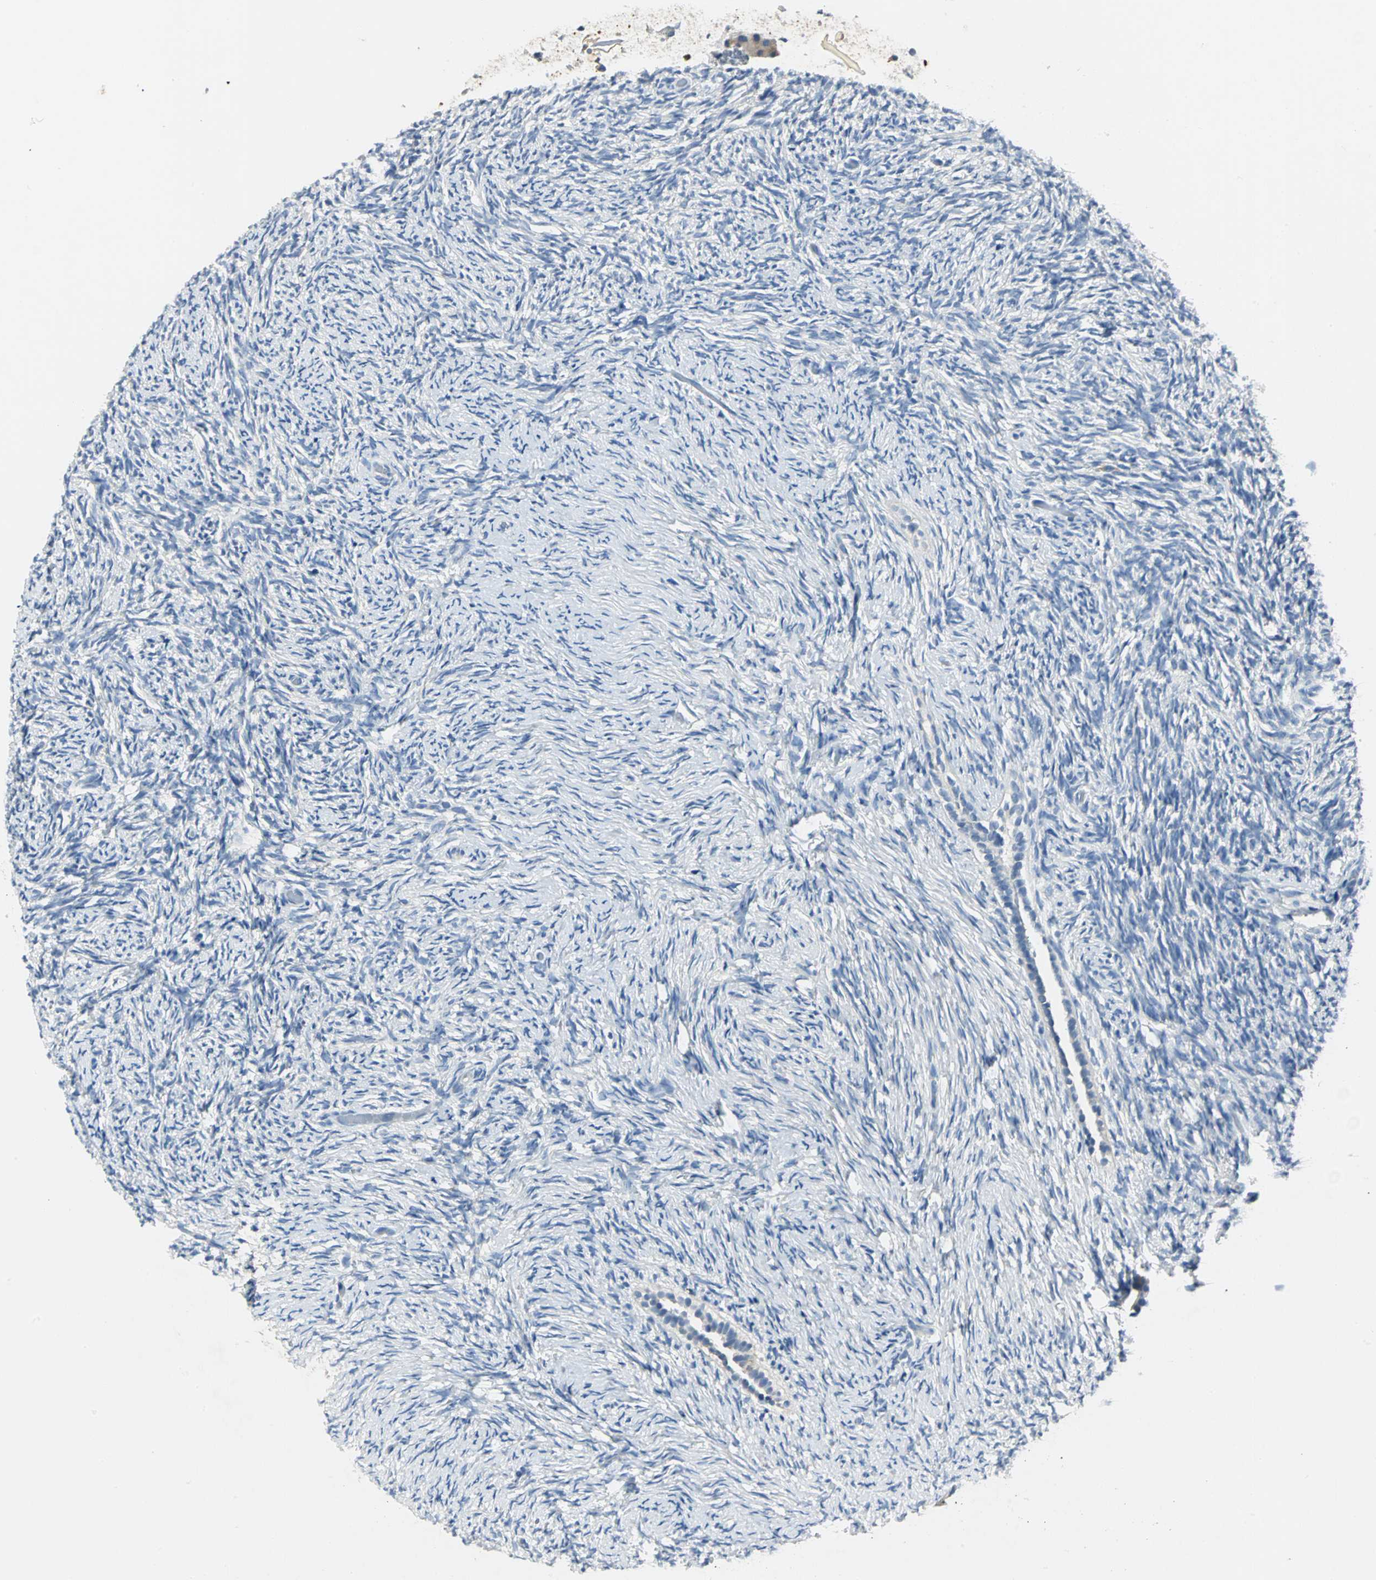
{"staining": {"intensity": "negative", "quantity": "none", "location": "none"}, "tissue": "ovary", "cell_type": "Ovarian stroma cells", "image_type": "normal", "snomed": [{"axis": "morphology", "description": "Normal tissue, NOS"}, {"axis": "topography", "description": "Ovary"}], "caption": "Normal ovary was stained to show a protein in brown. There is no significant staining in ovarian stroma cells. Brightfield microscopy of immunohistochemistry (IHC) stained with DAB (brown) and hematoxylin (blue), captured at high magnification.", "gene": "B3GNT2", "patient": {"sex": "female", "age": 60}}